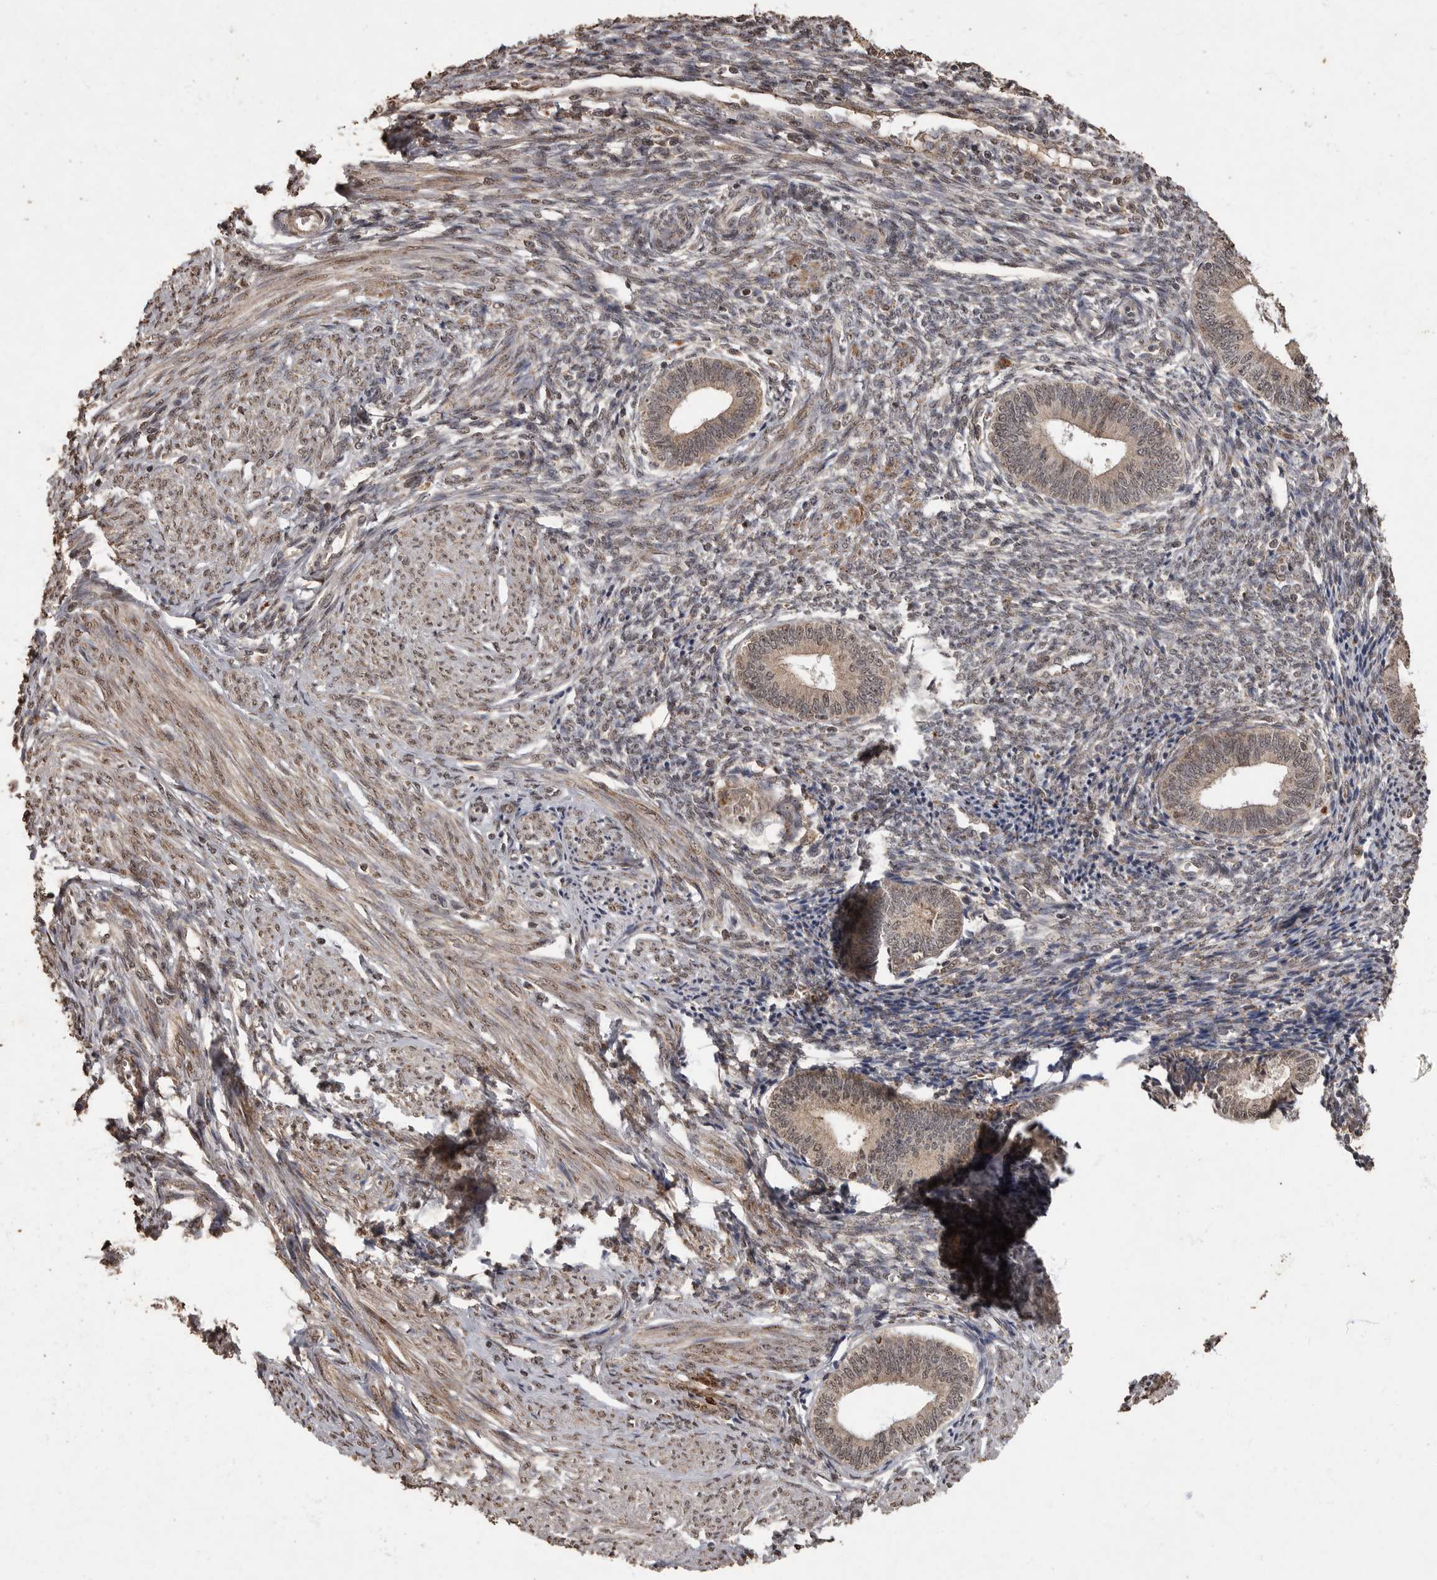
{"staining": {"intensity": "weak", "quantity": "25%-75%", "location": "cytoplasmic/membranous,nuclear"}, "tissue": "endometrium", "cell_type": "Cells in endometrial stroma", "image_type": "normal", "snomed": [{"axis": "morphology", "description": "Normal tissue, NOS"}, {"axis": "topography", "description": "Endometrium"}], "caption": "Human endometrium stained for a protein (brown) shows weak cytoplasmic/membranous,nuclear positive expression in approximately 25%-75% of cells in endometrial stroma.", "gene": "MAFG", "patient": {"sex": "female", "age": 46}}